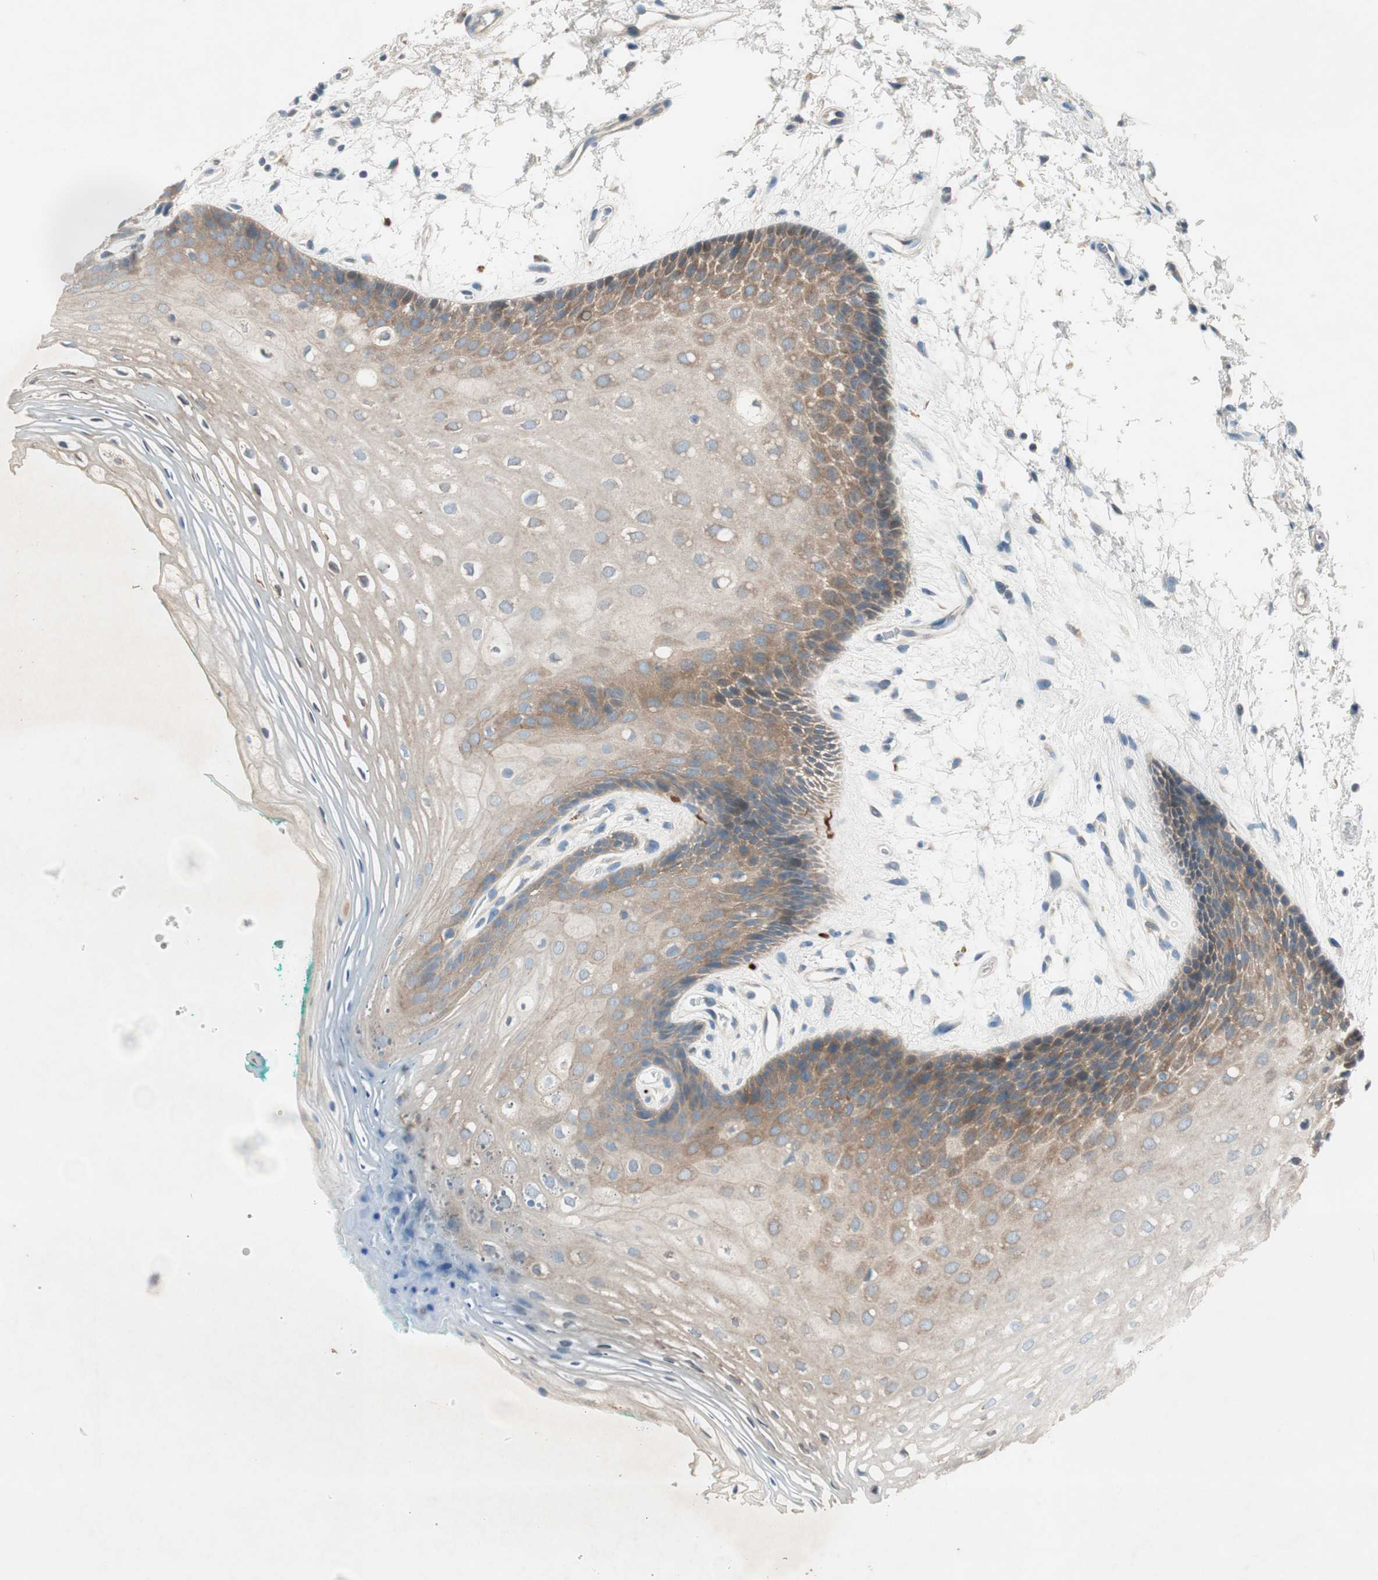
{"staining": {"intensity": "moderate", "quantity": "25%-75%", "location": "cytoplasmic/membranous"}, "tissue": "oral mucosa", "cell_type": "Squamous epithelial cells", "image_type": "normal", "snomed": [{"axis": "morphology", "description": "Normal tissue, NOS"}, {"axis": "topography", "description": "Skeletal muscle"}, {"axis": "topography", "description": "Oral tissue"}, {"axis": "topography", "description": "Peripheral nerve tissue"}], "caption": "DAB immunohistochemical staining of normal human oral mucosa demonstrates moderate cytoplasmic/membranous protein positivity in approximately 25%-75% of squamous epithelial cells.", "gene": "PRRG4", "patient": {"sex": "female", "age": 84}}